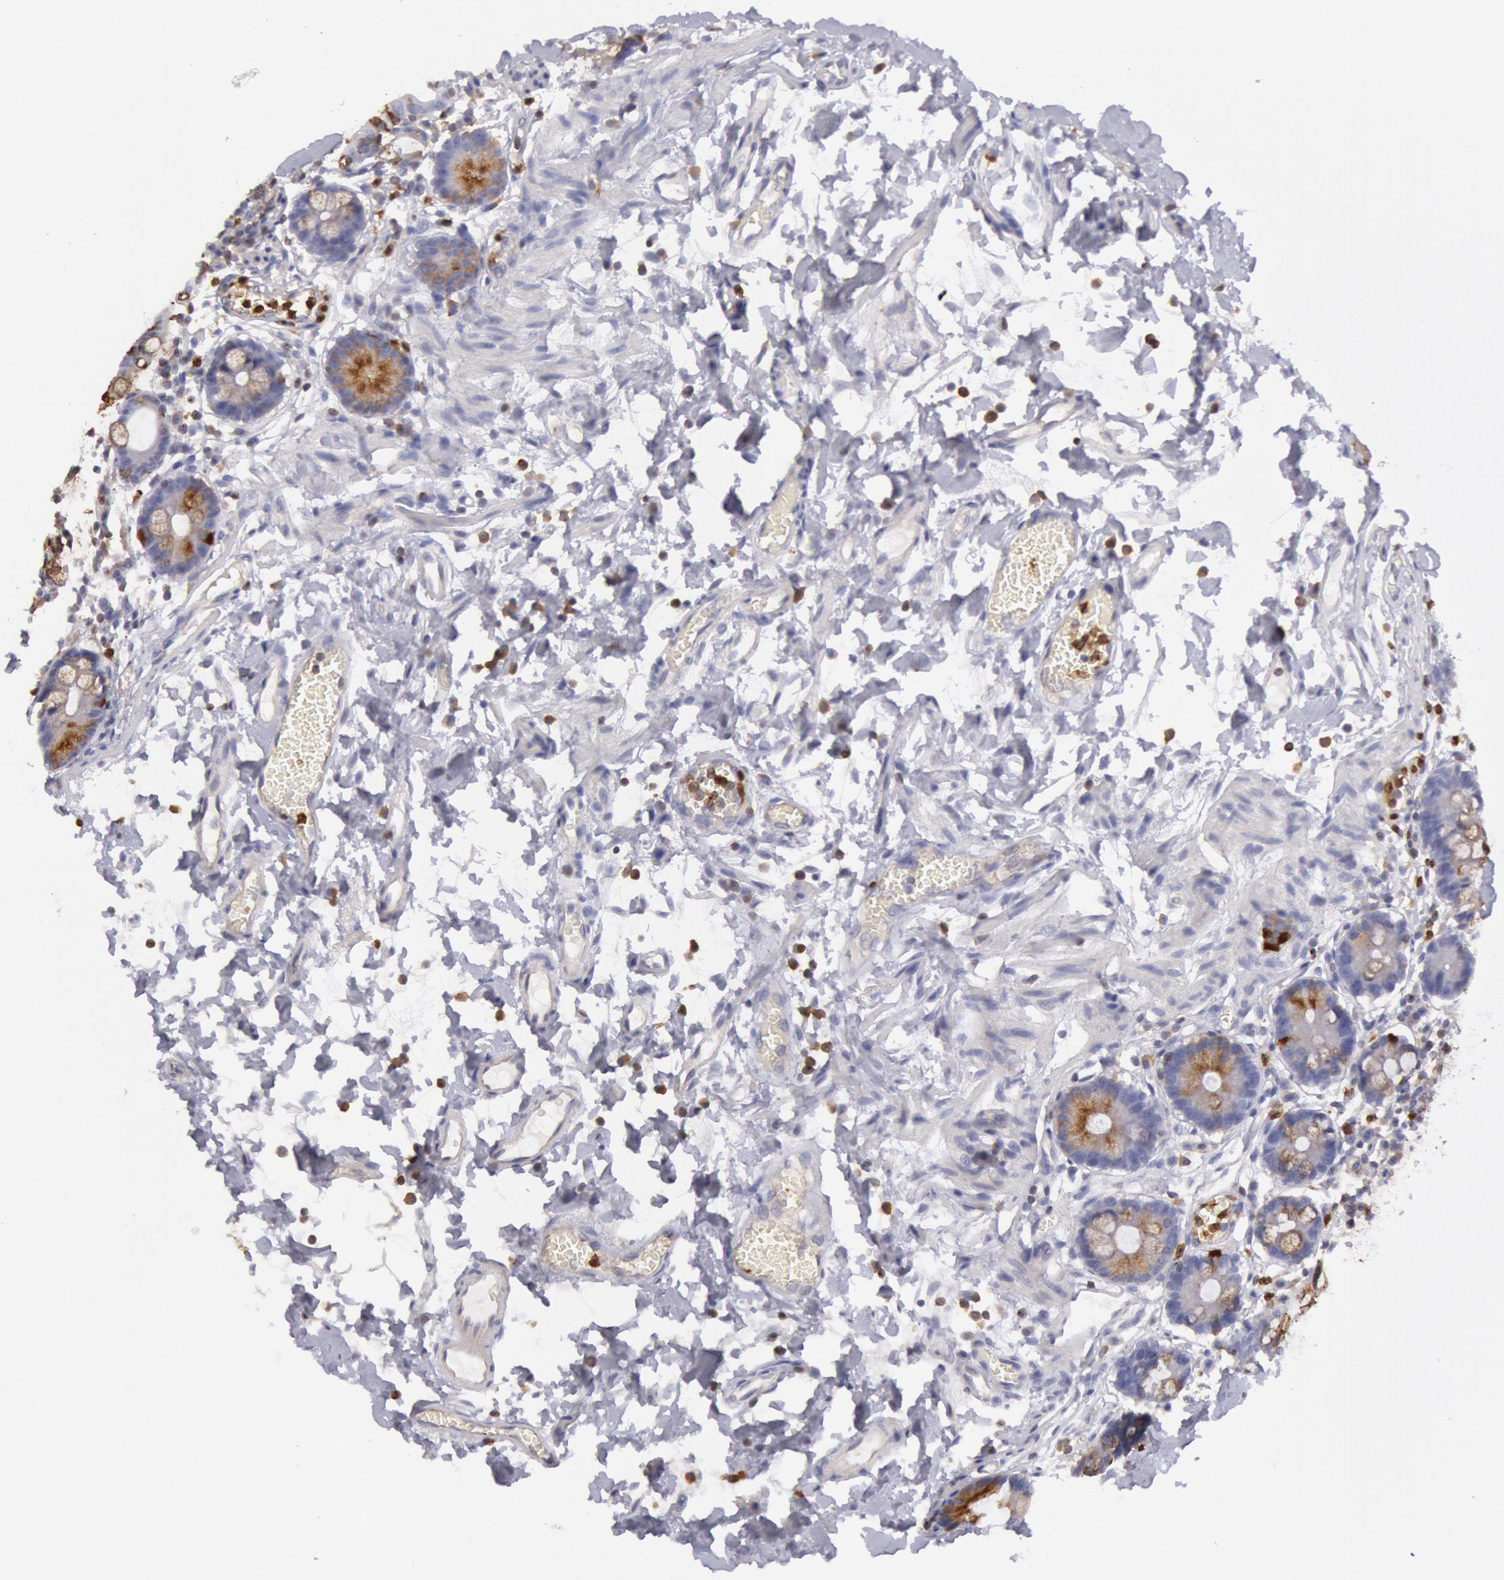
{"staining": {"intensity": "weak", "quantity": "<25%", "location": "cytoplasmic/membranous"}, "tissue": "small intestine", "cell_type": "Glandular cells", "image_type": "normal", "snomed": [{"axis": "morphology", "description": "Normal tissue, NOS"}, {"axis": "topography", "description": "Small intestine"}], "caption": "IHC micrograph of unremarkable small intestine: small intestine stained with DAB (3,3'-diaminobenzidine) exhibits no significant protein expression in glandular cells. (DAB (3,3'-diaminobenzidine) immunohistochemistry (IHC) with hematoxylin counter stain).", "gene": "RAB27A", "patient": {"sex": "female", "age": 61}}